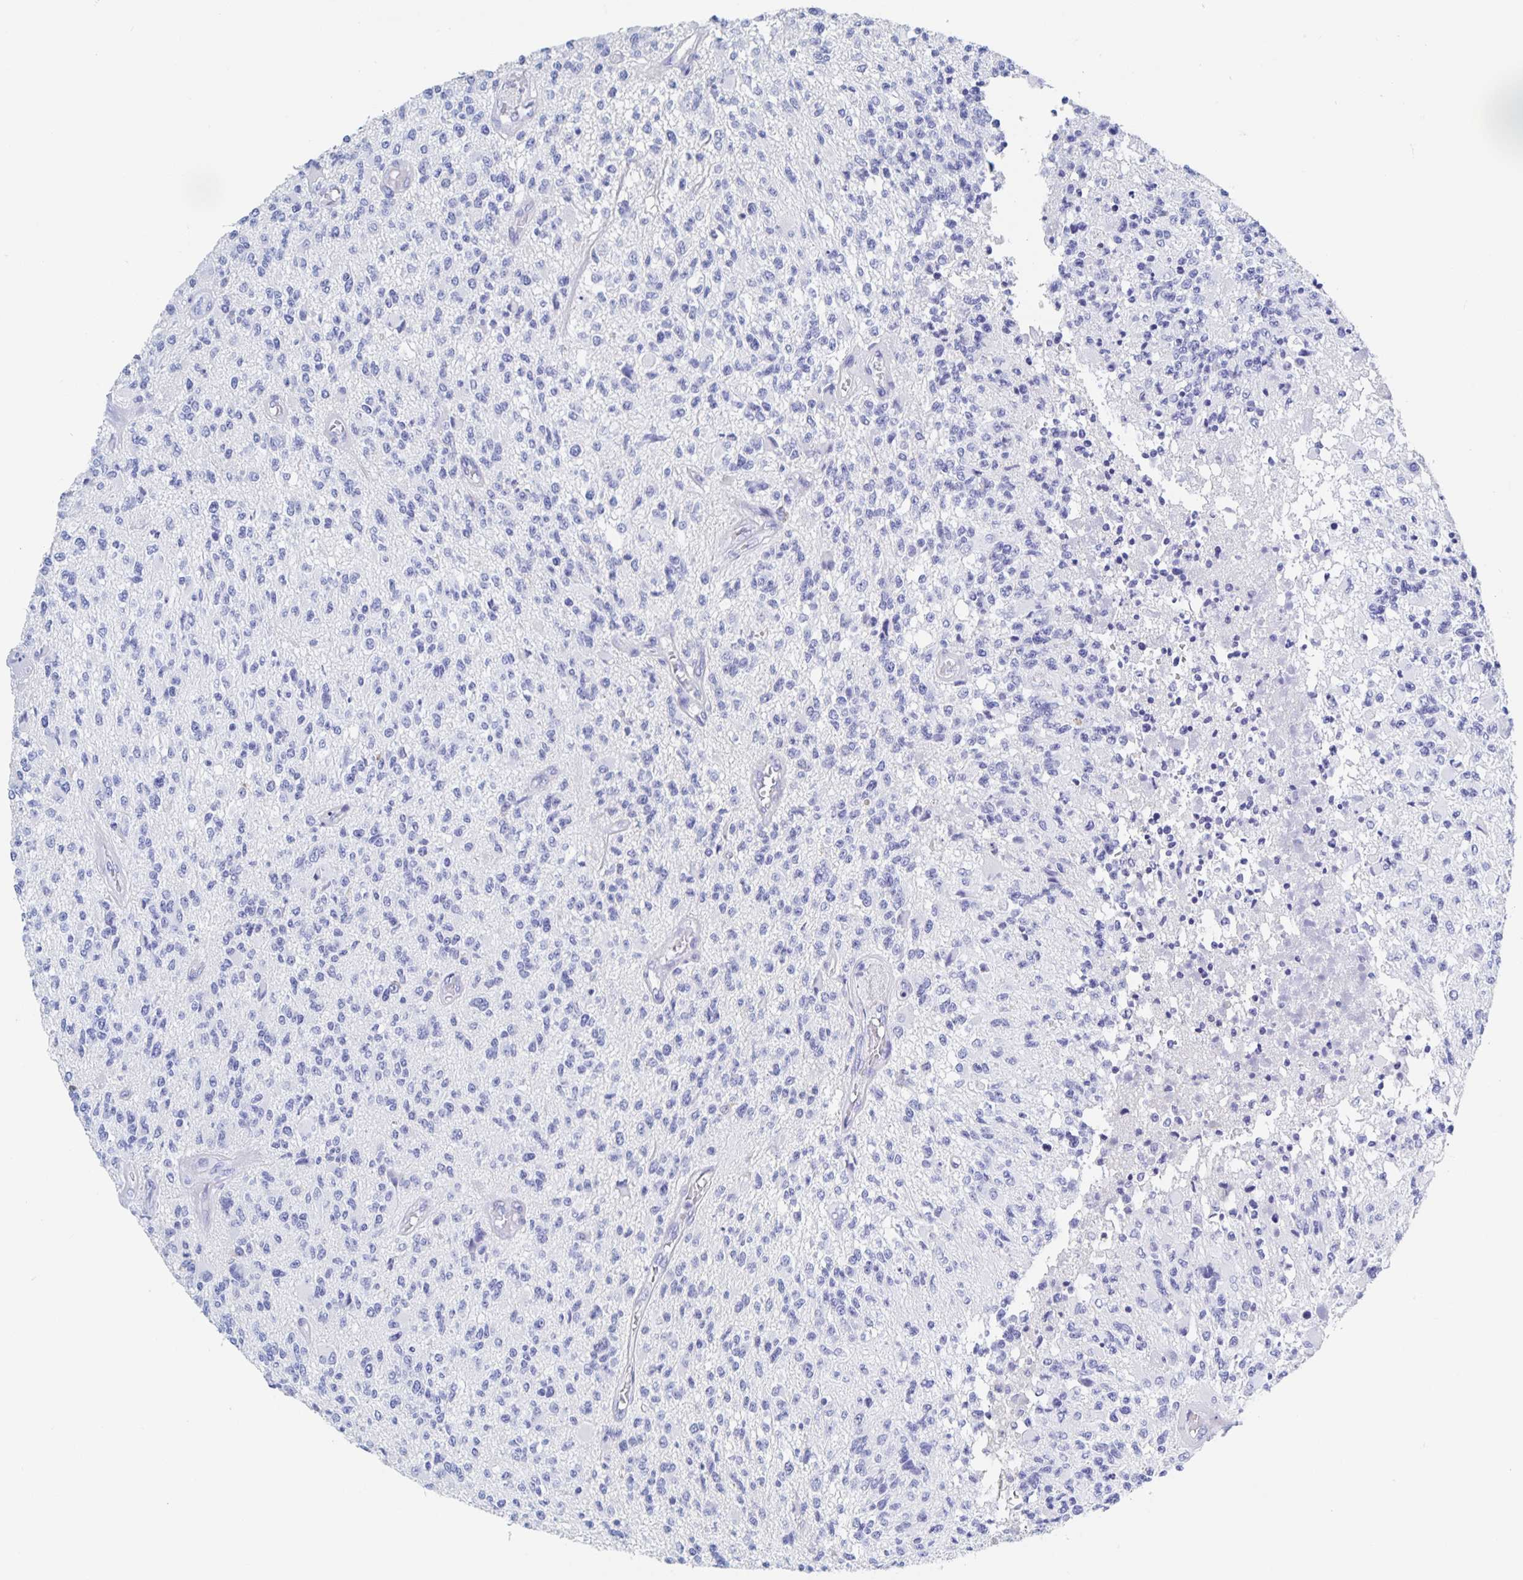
{"staining": {"intensity": "negative", "quantity": "none", "location": "none"}, "tissue": "glioma", "cell_type": "Tumor cells", "image_type": "cancer", "snomed": [{"axis": "morphology", "description": "Glioma, malignant, High grade"}, {"axis": "topography", "description": "Brain"}], "caption": "This is an immunohistochemistry histopathology image of human glioma. There is no staining in tumor cells.", "gene": "DMBT1", "patient": {"sex": "female", "age": 63}}